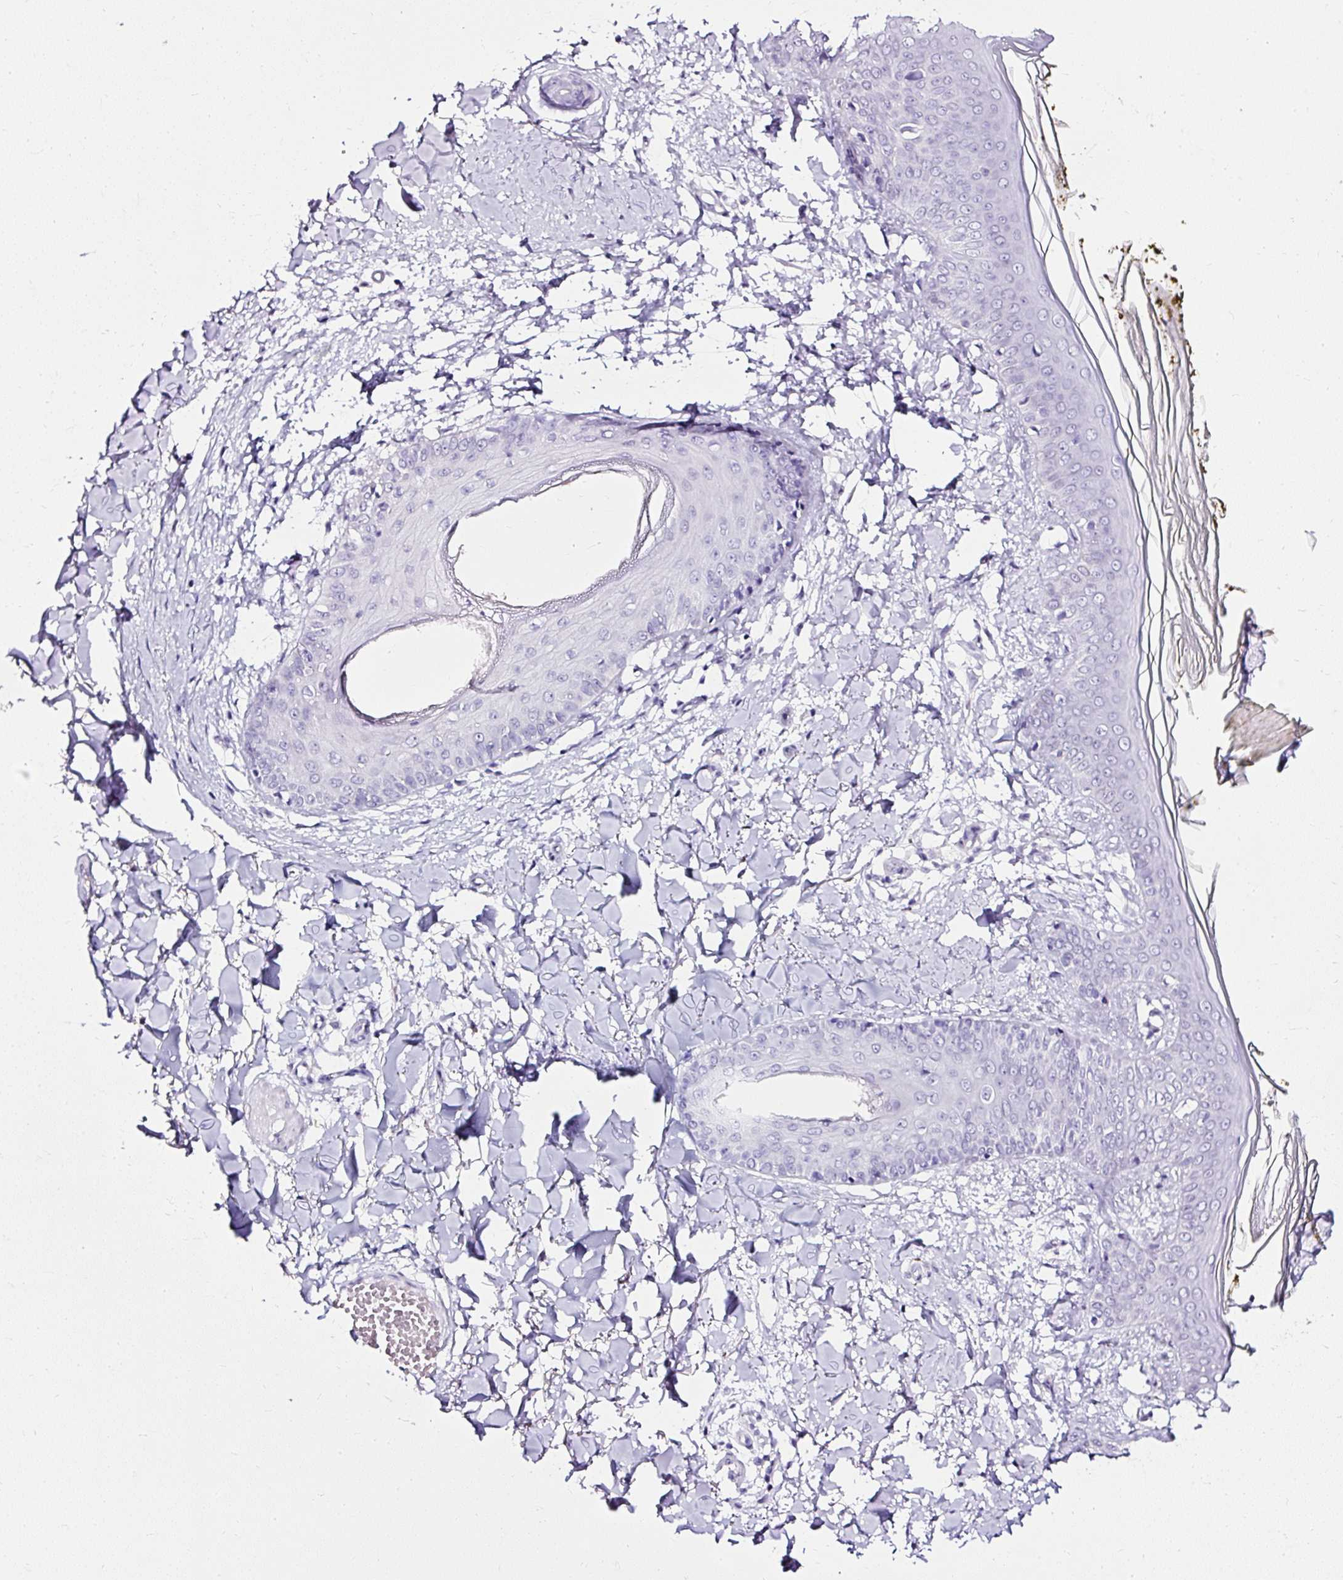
{"staining": {"intensity": "negative", "quantity": "none", "location": "none"}, "tissue": "skin", "cell_type": "Fibroblasts", "image_type": "normal", "snomed": [{"axis": "morphology", "description": "Normal tissue, NOS"}, {"axis": "topography", "description": "Skin"}], "caption": "Protein analysis of benign skin shows no significant staining in fibroblasts.", "gene": "ATP2A1", "patient": {"sex": "female", "age": 34}}